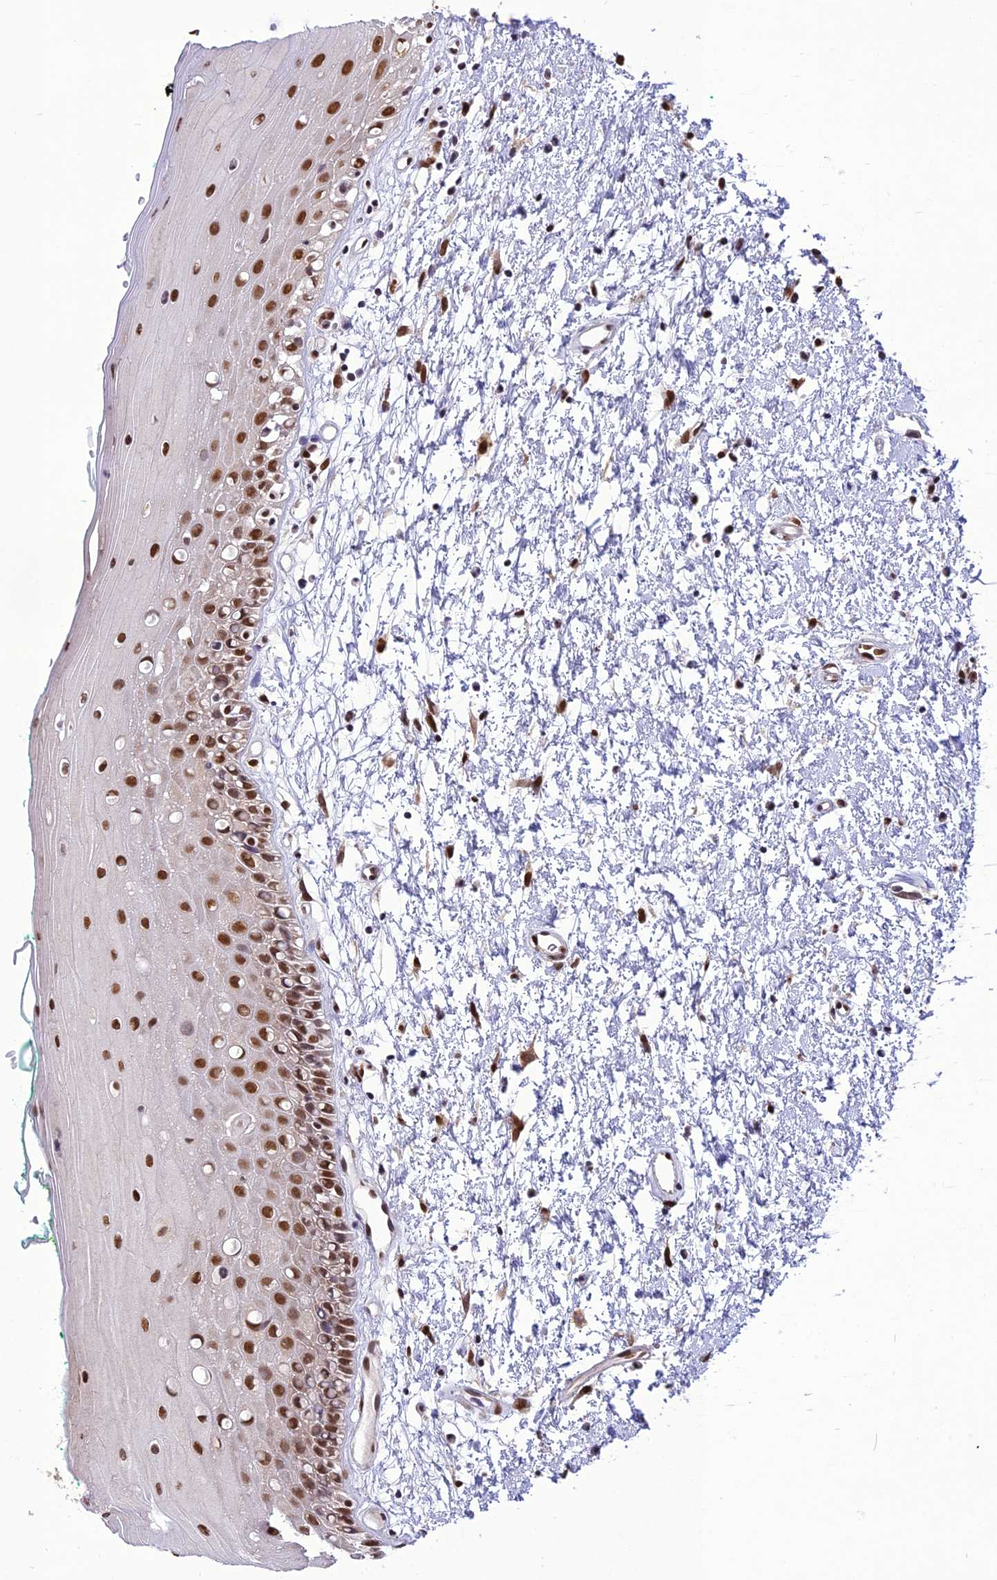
{"staining": {"intensity": "moderate", "quantity": ">75%", "location": "nuclear"}, "tissue": "oral mucosa", "cell_type": "Squamous epithelial cells", "image_type": "normal", "snomed": [{"axis": "morphology", "description": "Normal tissue, NOS"}, {"axis": "topography", "description": "Oral tissue"}], "caption": "The micrograph shows immunohistochemical staining of unremarkable oral mucosa. There is moderate nuclear positivity is identified in approximately >75% of squamous epithelial cells.", "gene": "DDX1", "patient": {"sex": "female", "age": 70}}